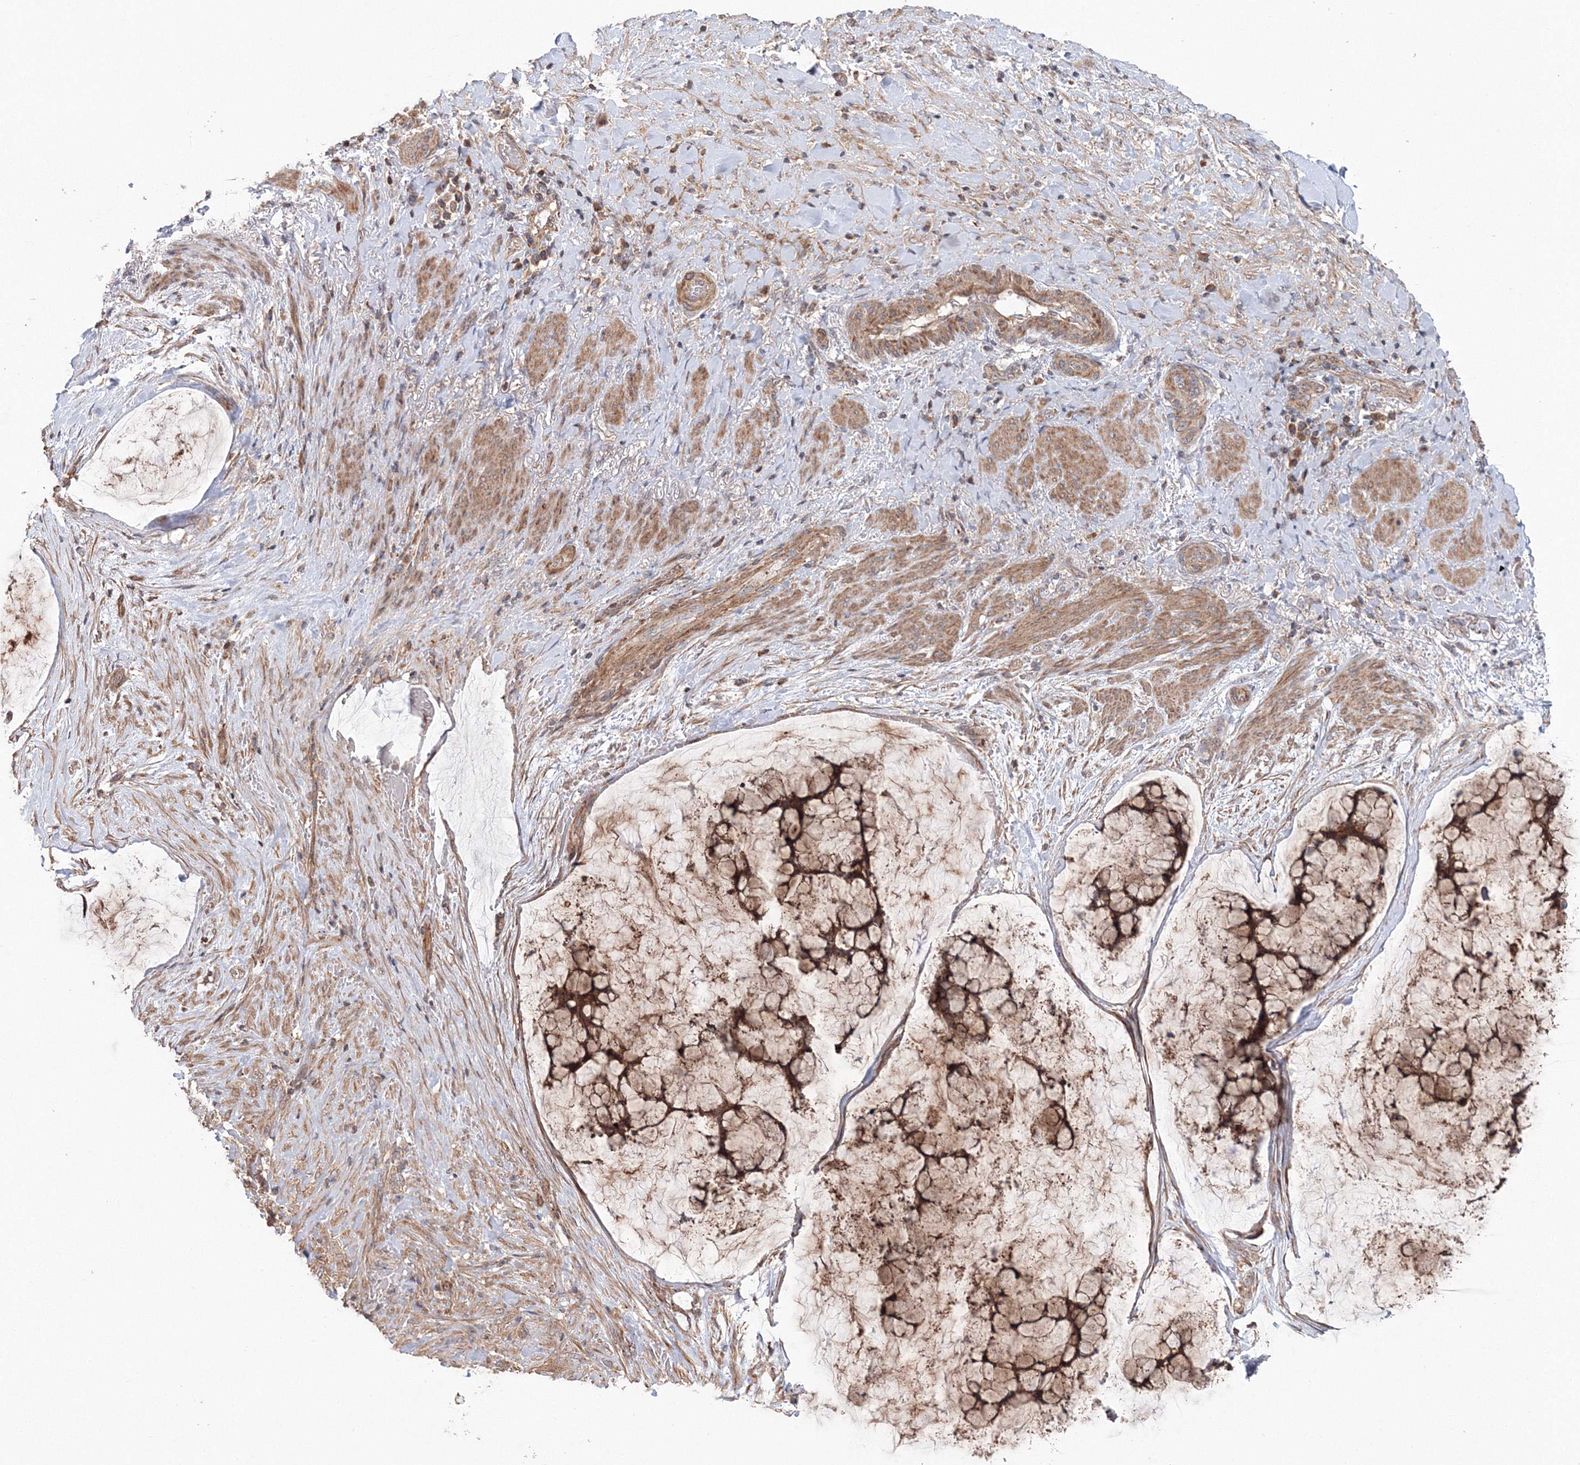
{"staining": {"intensity": "strong", "quantity": ">75%", "location": "cytoplasmic/membranous"}, "tissue": "ovarian cancer", "cell_type": "Tumor cells", "image_type": "cancer", "snomed": [{"axis": "morphology", "description": "Cystadenocarcinoma, mucinous, NOS"}, {"axis": "topography", "description": "Ovary"}], "caption": "Immunohistochemical staining of ovarian cancer (mucinous cystadenocarcinoma) displays high levels of strong cytoplasmic/membranous expression in about >75% of tumor cells.", "gene": "NOA1", "patient": {"sex": "female", "age": 42}}